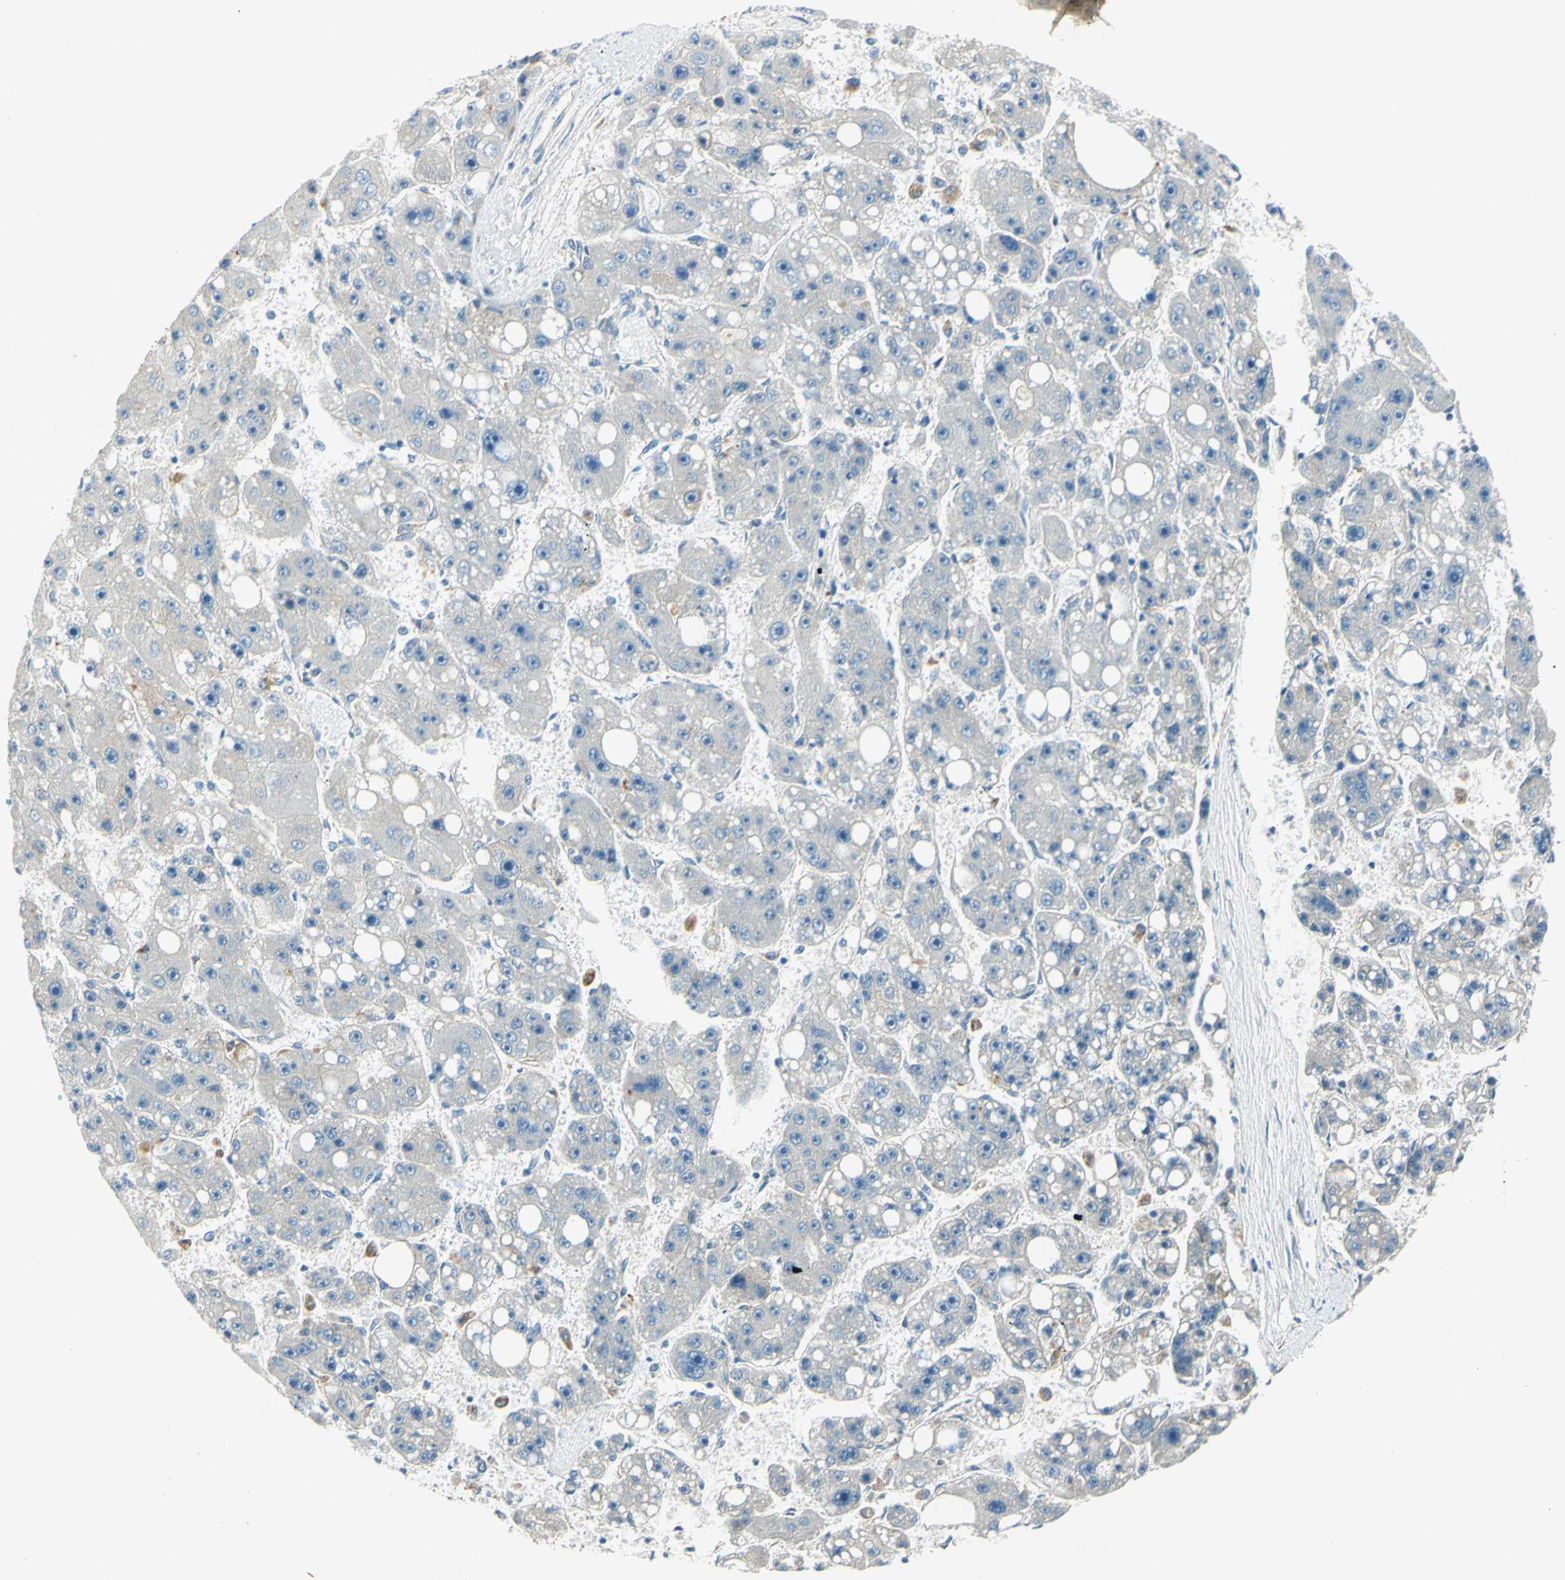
{"staining": {"intensity": "negative", "quantity": "none", "location": "none"}, "tissue": "liver cancer", "cell_type": "Tumor cells", "image_type": "cancer", "snomed": [{"axis": "morphology", "description": "Carcinoma, Hepatocellular, NOS"}, {"axis": "topography", "description": "Liver"}], "caption": "Immunohistochemistry (IHC) image of liver cancer (hepatocellular carcinoma) stained for a protein (brown), which displays no staining in tumor cells.", "gene": "LAMA3", "patient": {"sex": "female", "age": 61}}